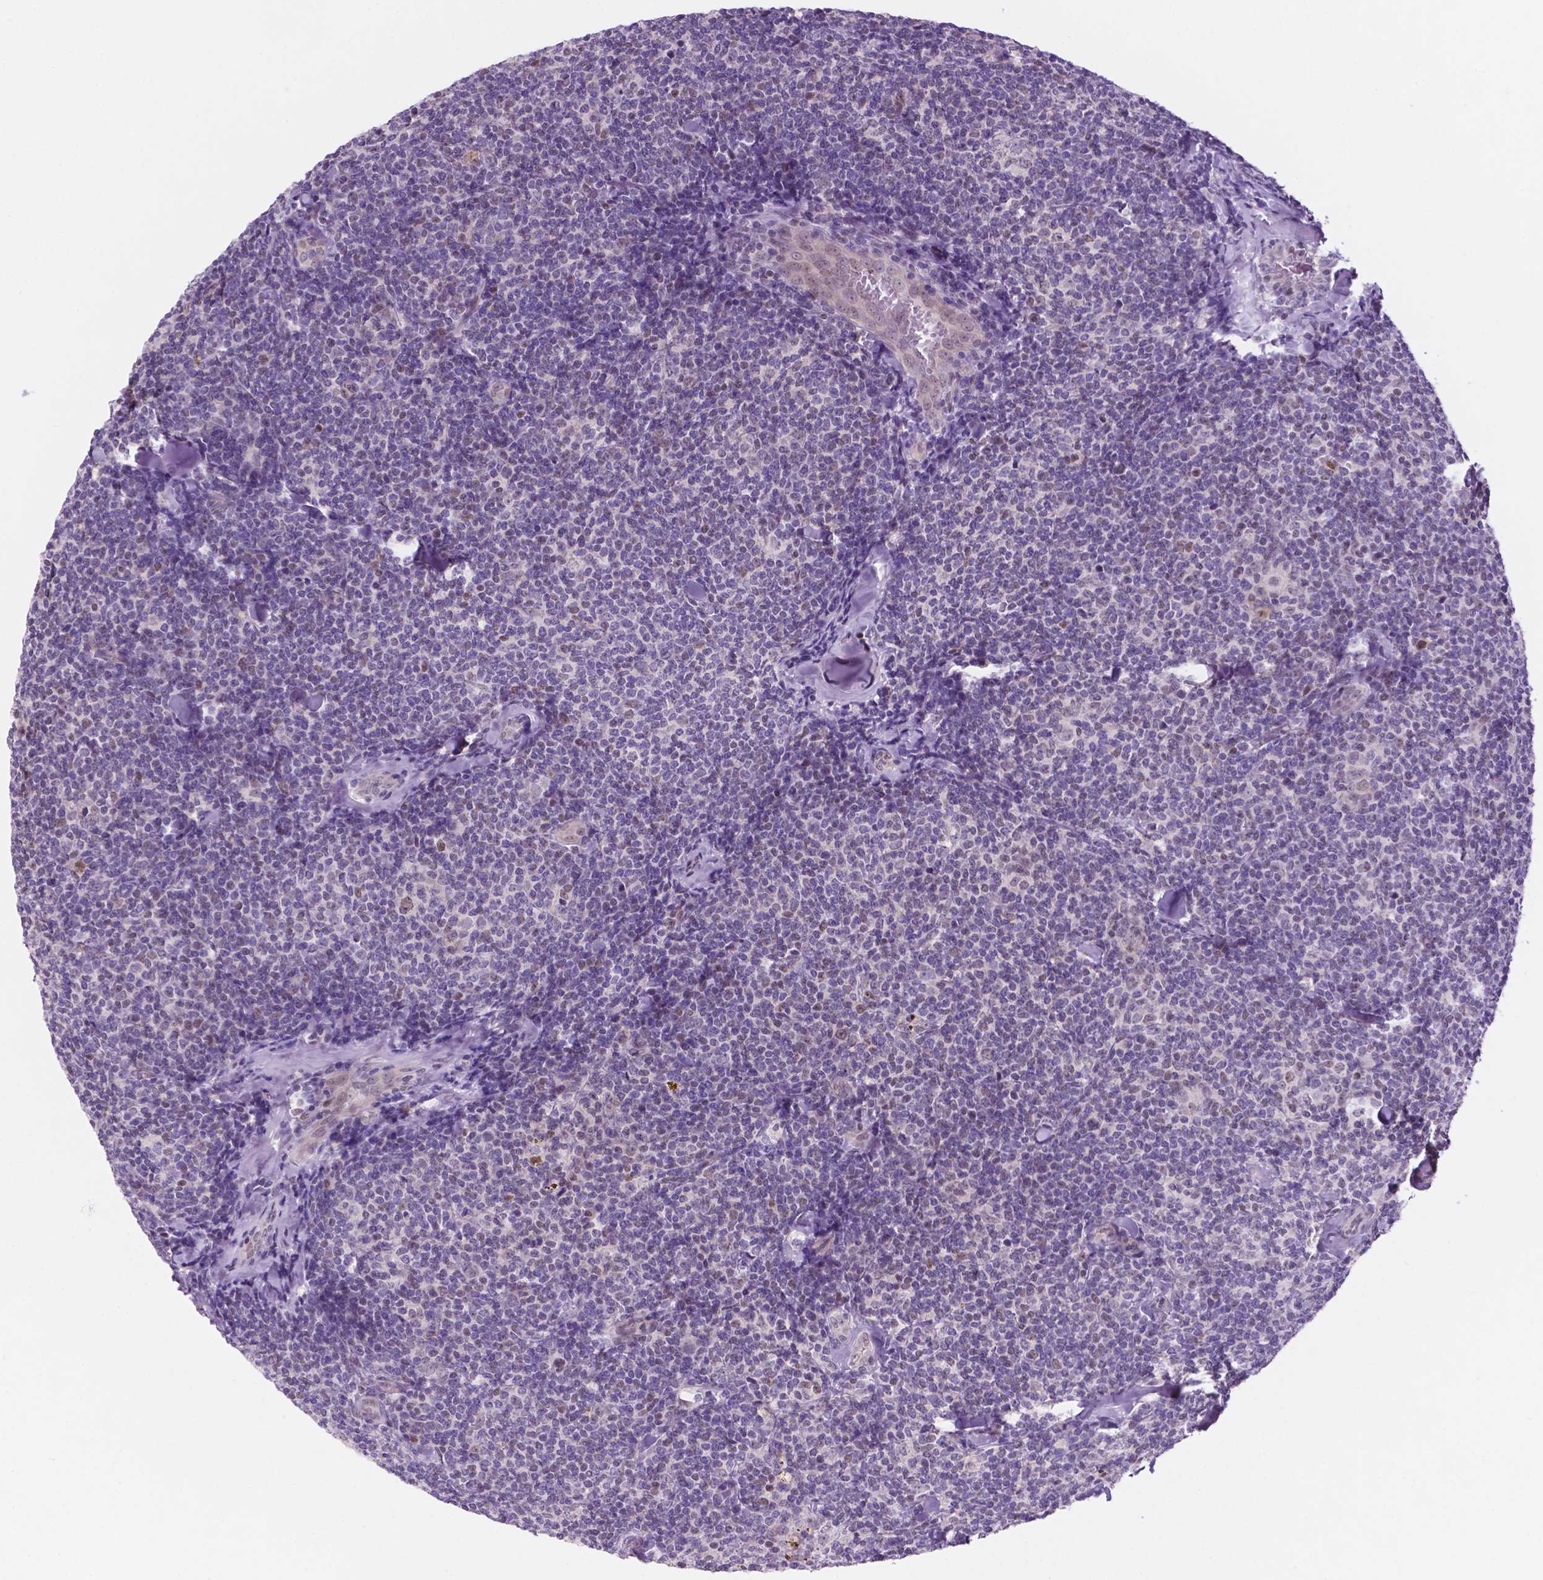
{"staining": {"intensity": "negative", "quantity": "none", "location": "none"}, "tissue": "lymphoma", "cell_type": "Tumor cells", "image_type": "cancer", "snomed": [{"axis": "morphology", "description": "Malignant lymphoma, non-Hodgkin's type, Low grade"}, {"axis": "topography", "description": "Lymph node"}], "caption": "Immunohistochemistry micrograph of human lymphoma stained for a protein (brown), which exhibits no staining in tumor cells.", "gene": "FAM50B", "patient": {"sex": "female", "age": 56}}